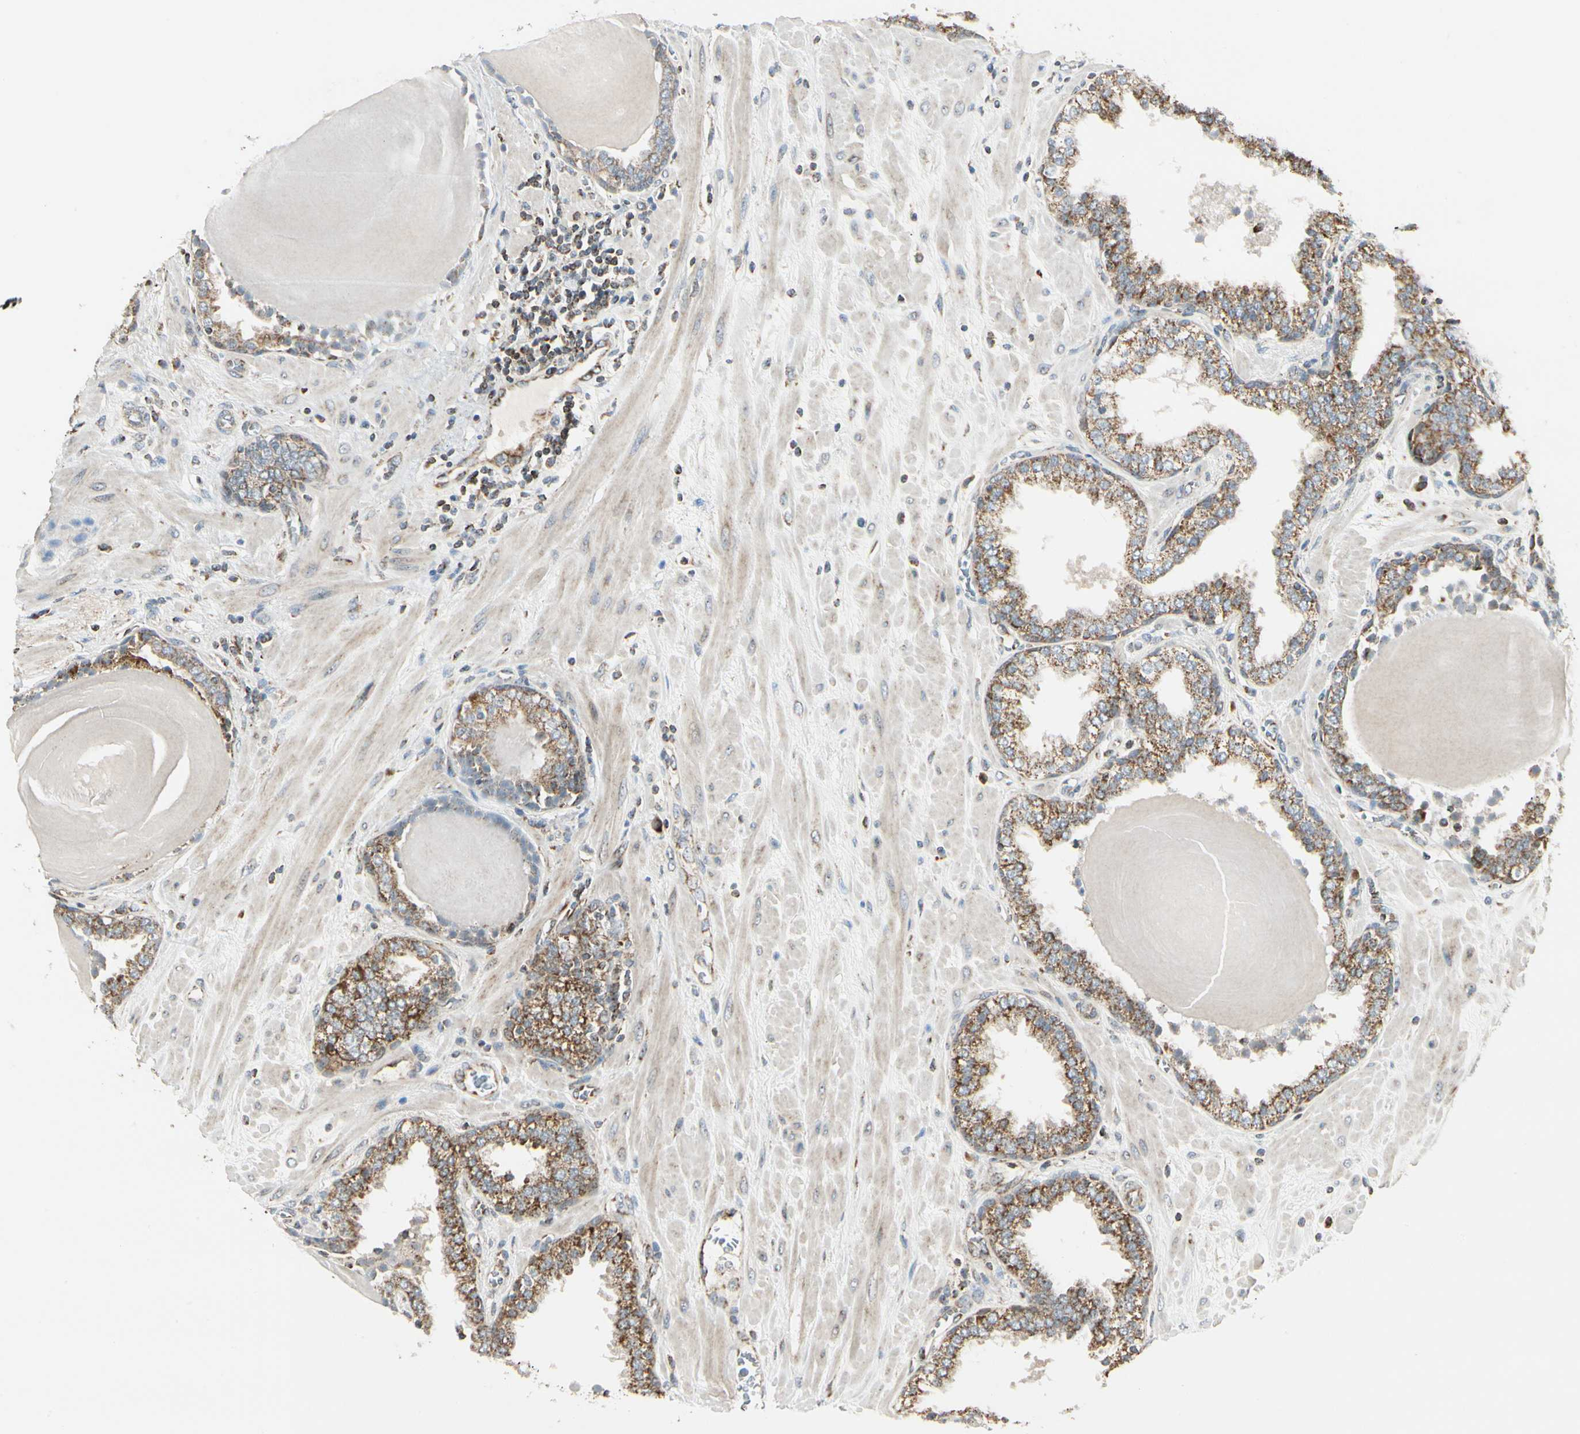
{"staining": {"intensity": "moderate", "quantity": ">75%", "location": "cytoplasmic/membranous"}, "tissue": "prostate", "cell_type": "Glandular cells", "image_type": "normal", "snomed": [{"axis": "morphology", "description": "Normal tissue, NOS"}, {"axis": "topography", "description": "Prostate"}], "caption": "Benign prostate reveals moderate cytoplasmic/membranous positivity in approximately >75% of glandular cells.", "gene": "ANKS6", "patient": {"sex": "male", "age": 51}}